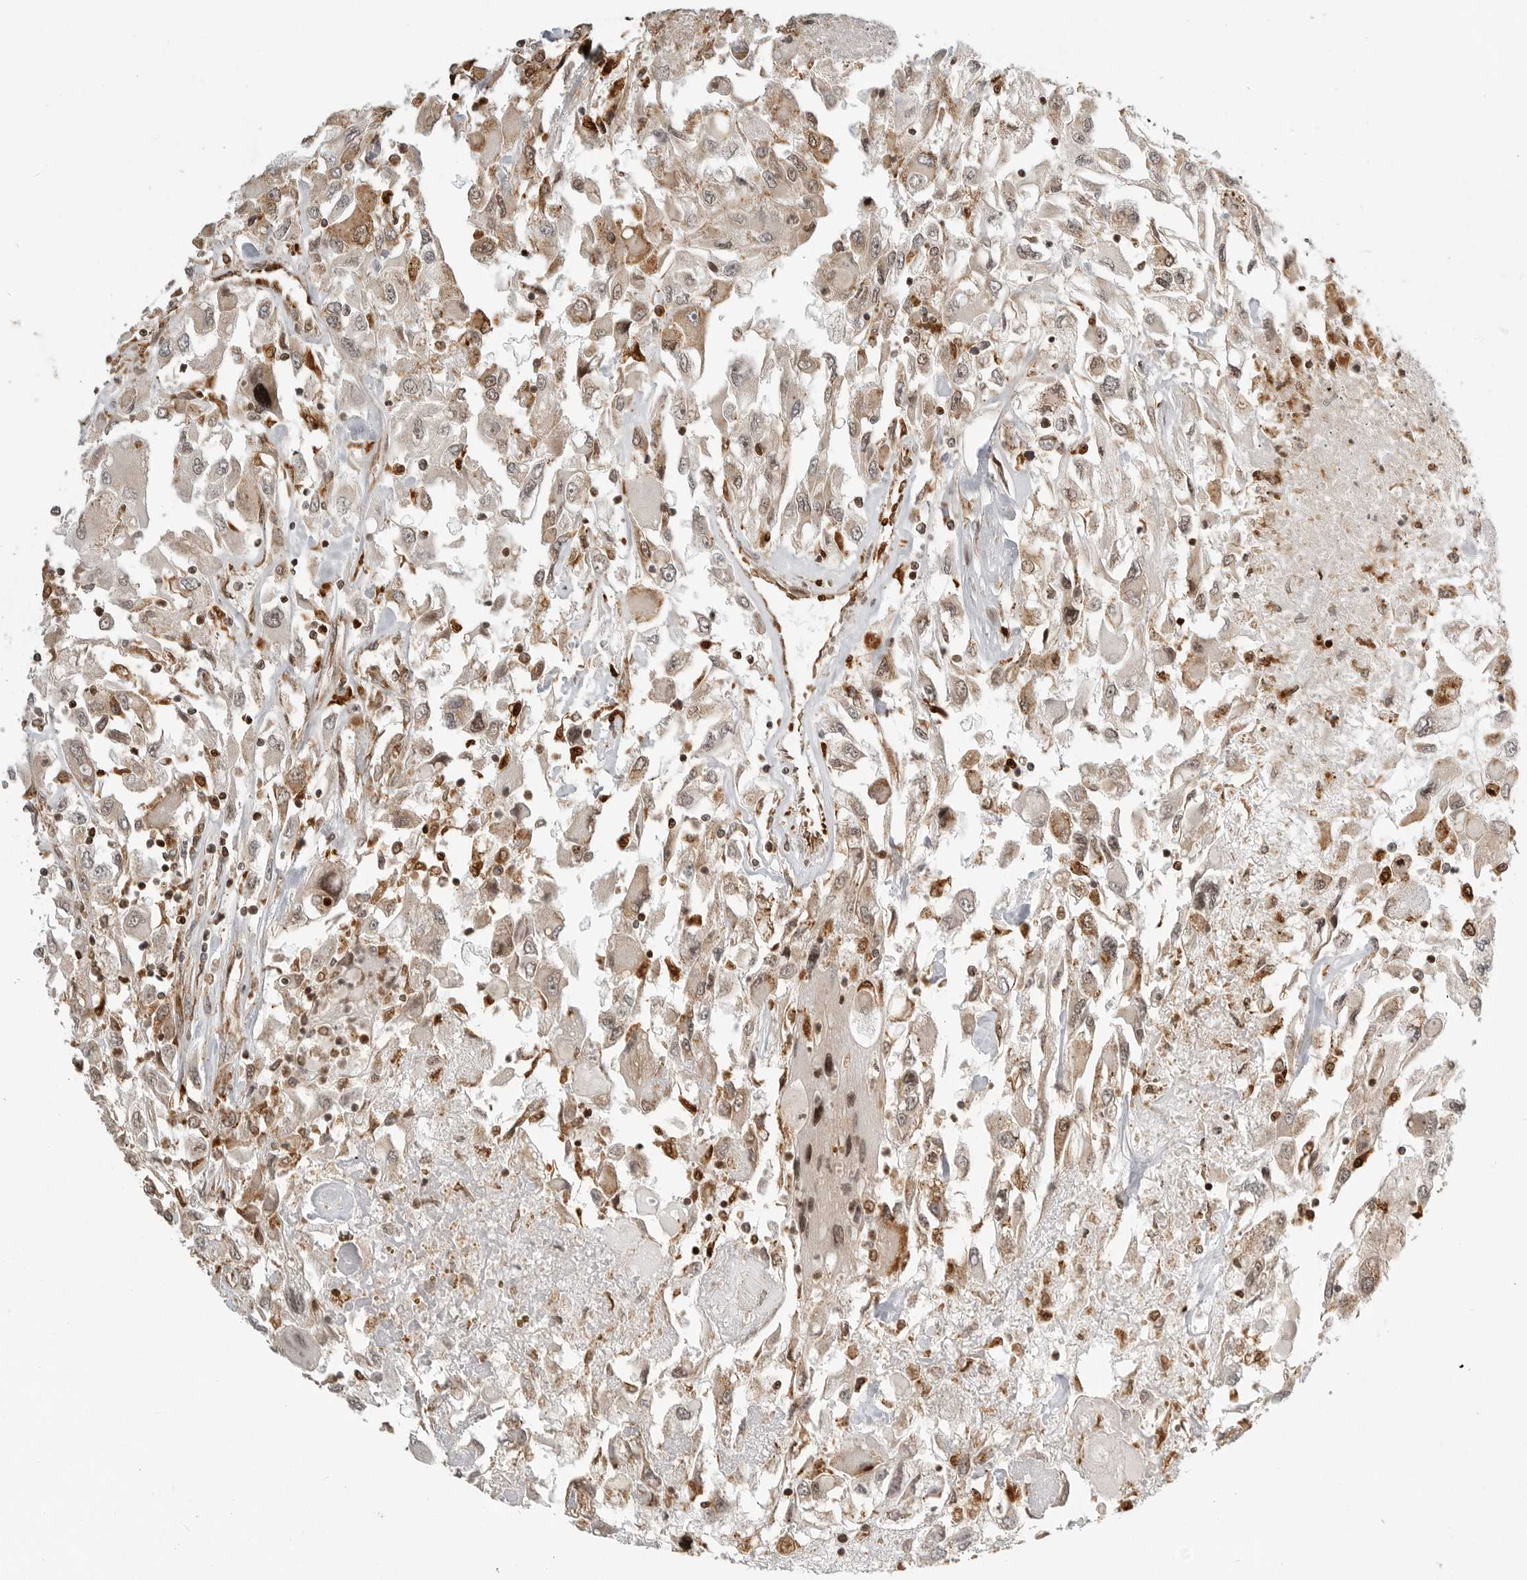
{"staining": {"intensity": "weak", "quantity": "25%-75%", "location": "cytoplasmic/membranous"}, "tissue": "renal cancer", "cell_type": "Tumor cells", "image_type": "cancer", "snomed": [{"axis": "morphology", "description": "Adenocarcinoma, NOS"}, {"axis": "topography", "description": "Kidney"}], "caption": "The histopathology image exhibits staining of renal adenocarcinoma, revealing weak cytoplasmic/membranous protein expression (brown color) within tumor cells.", "gene": "IDUA", "patient": {"sex": "female", "age": 52}}